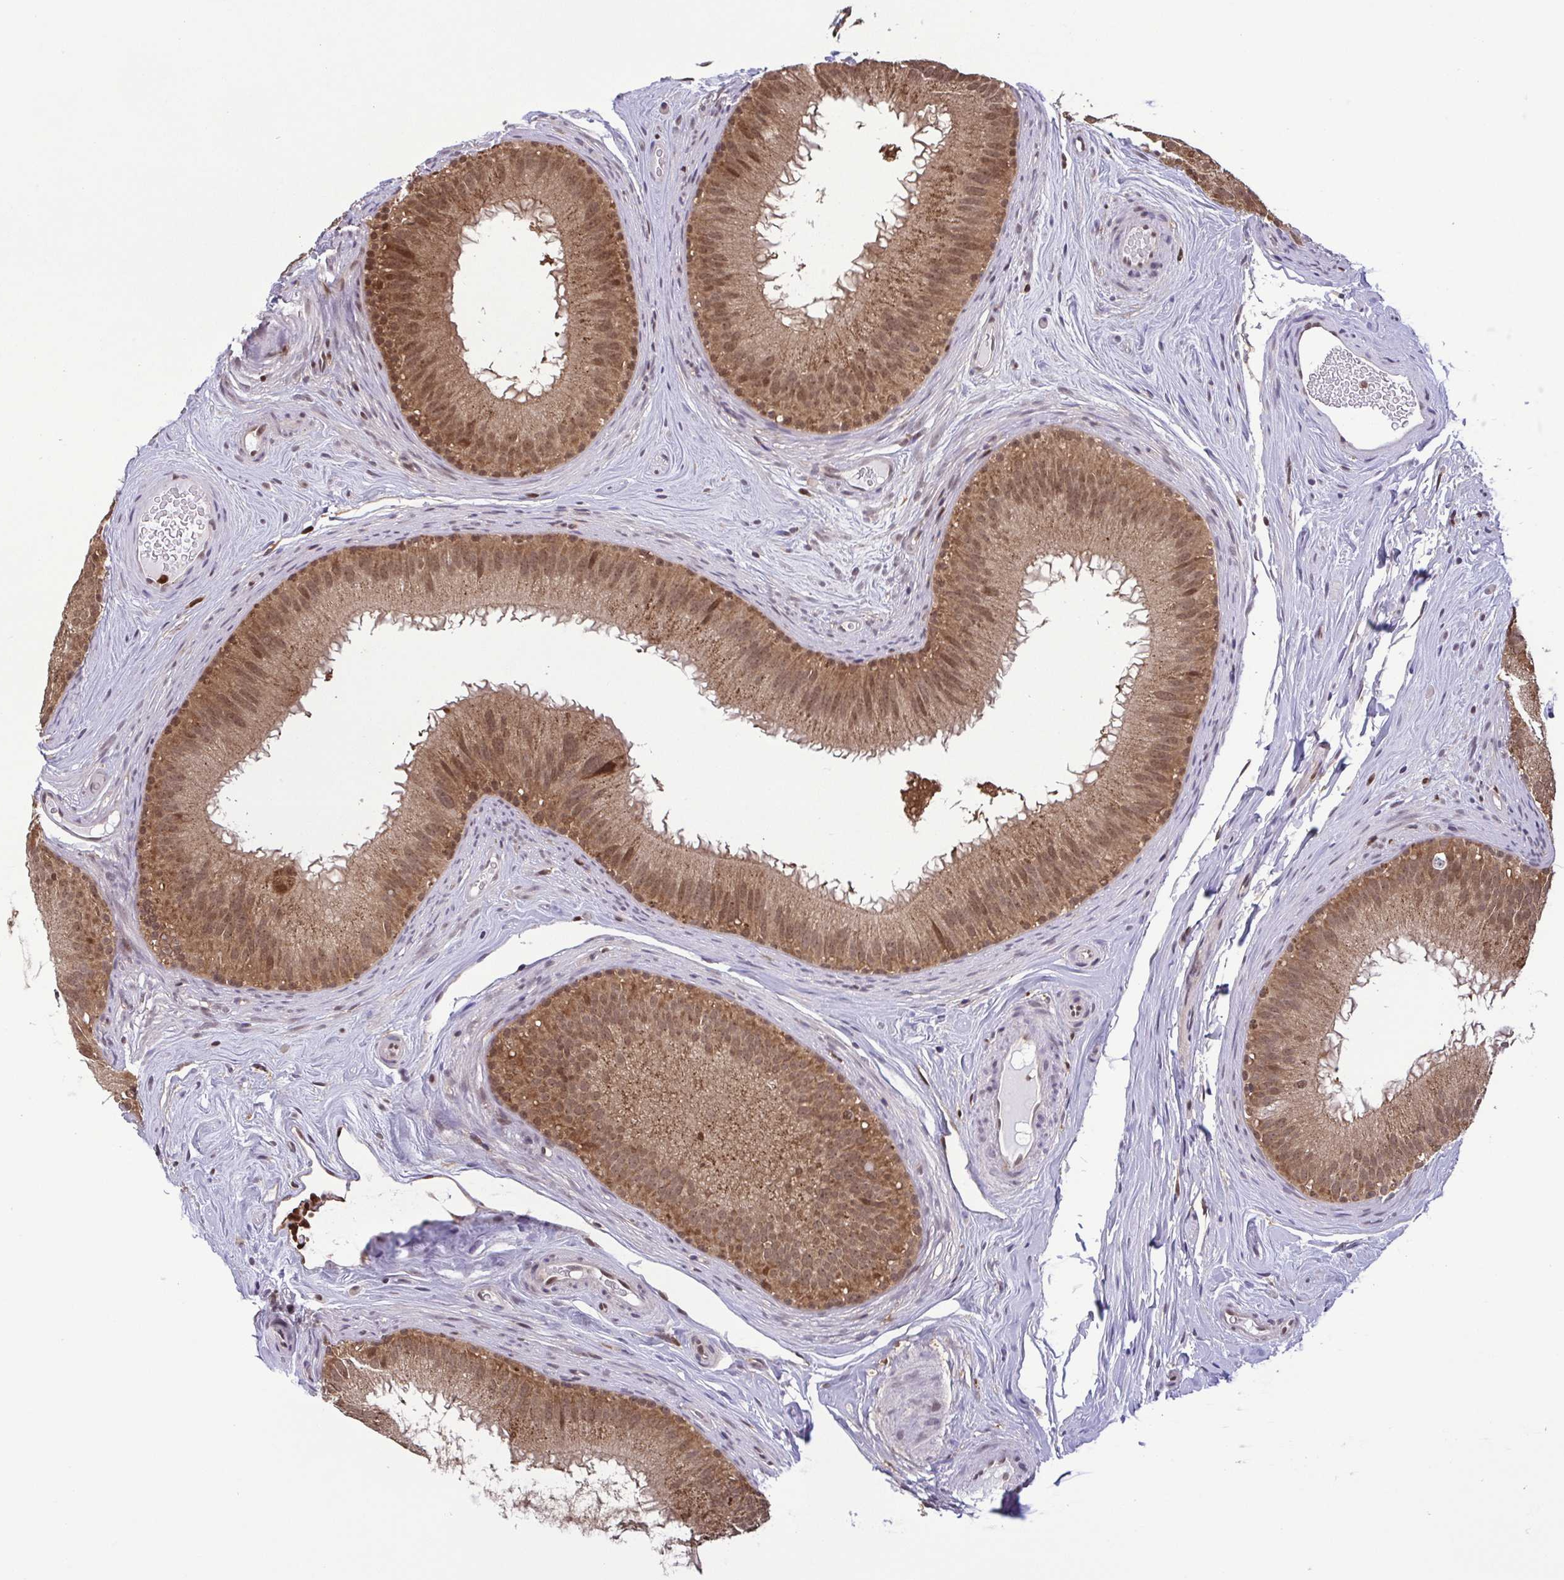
{"staining": {"intensity": "moderate", "quantity": ">75%", "location": "cytoplasmic/membranous,nuclear"}, "tissue": "epididymis", "cell_type": "Glandular cells", "image_type": "normal", "snomed": [{"axis": "morphology", "description": "Normal tissue, NOS"}, {"axis": "topography", "description": "Epididymis"}], "caption": "DAB immunohistochemical staining of unremarkable epididymis shows moderate cytoplasmic/membranous,nuclear protein positivity in approximately >75% of glandular cells. Immunohistochemistry stains the protein of interest in brown and the nuclei are stained blue.", "gene": "CHMP1B", "patient": {"sex": "male", "age": 44}}